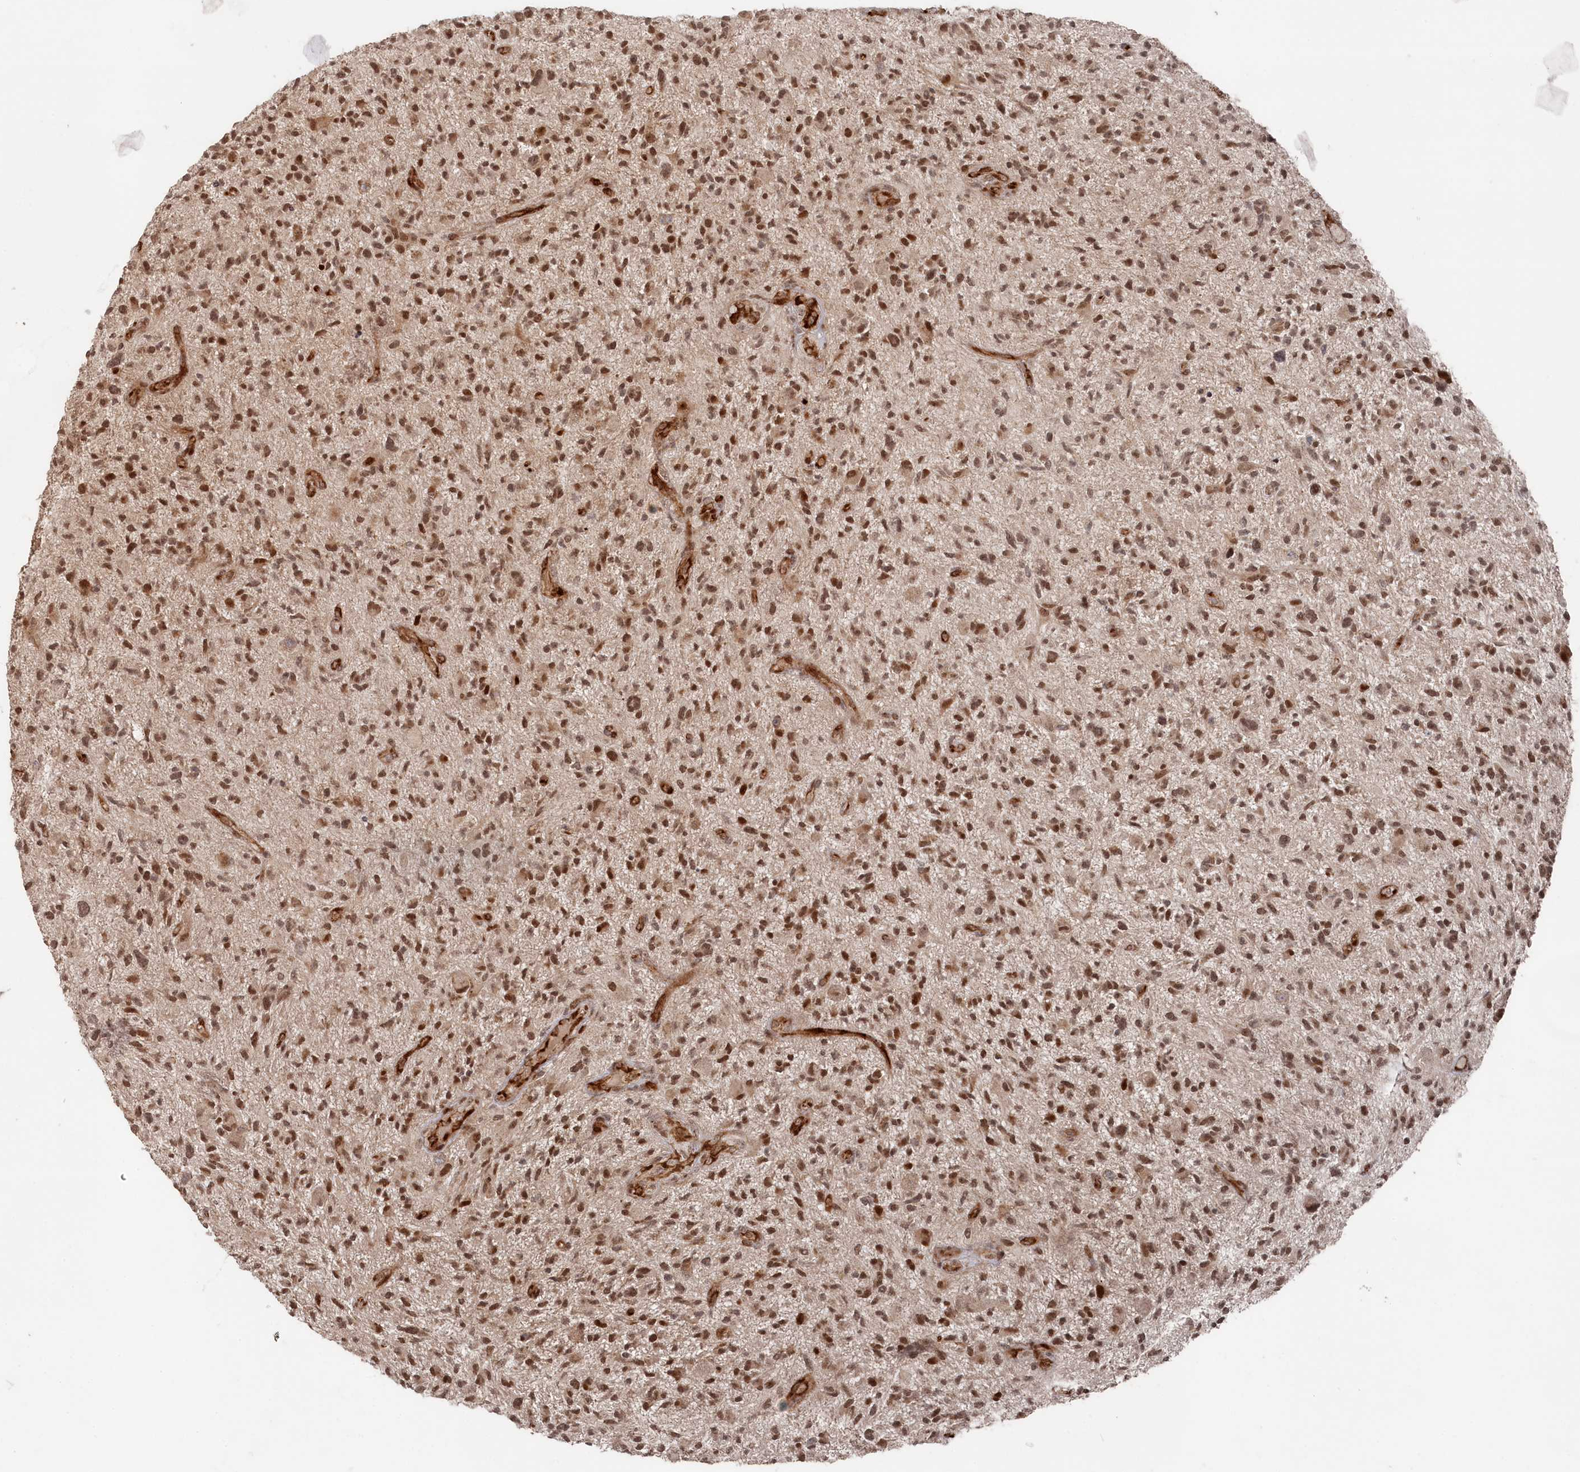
{"staining": {"intensity": "moderate", "quantity": ">75%", "location": "nuclear"}, "tissue": "glioma", "cell_type": "Tumor cells", "image_type": "cancer", "snomed": [{"axis": "morphology", "description": "Glioma, malignant, High grade"}, {"axis": "topography", "description": "Brain"}], "caption": "Protein analysis of malignant high-grade glioma tissue shows moderate nuclear positivity in about >75% of tumor cells. The protein is stained brown, and the nuclei are stained in blue (DAB IHC with brightfield microscopy, high magnification).", "gene": "POLR3A", "patient": {"sex": "male", "age": 47}}